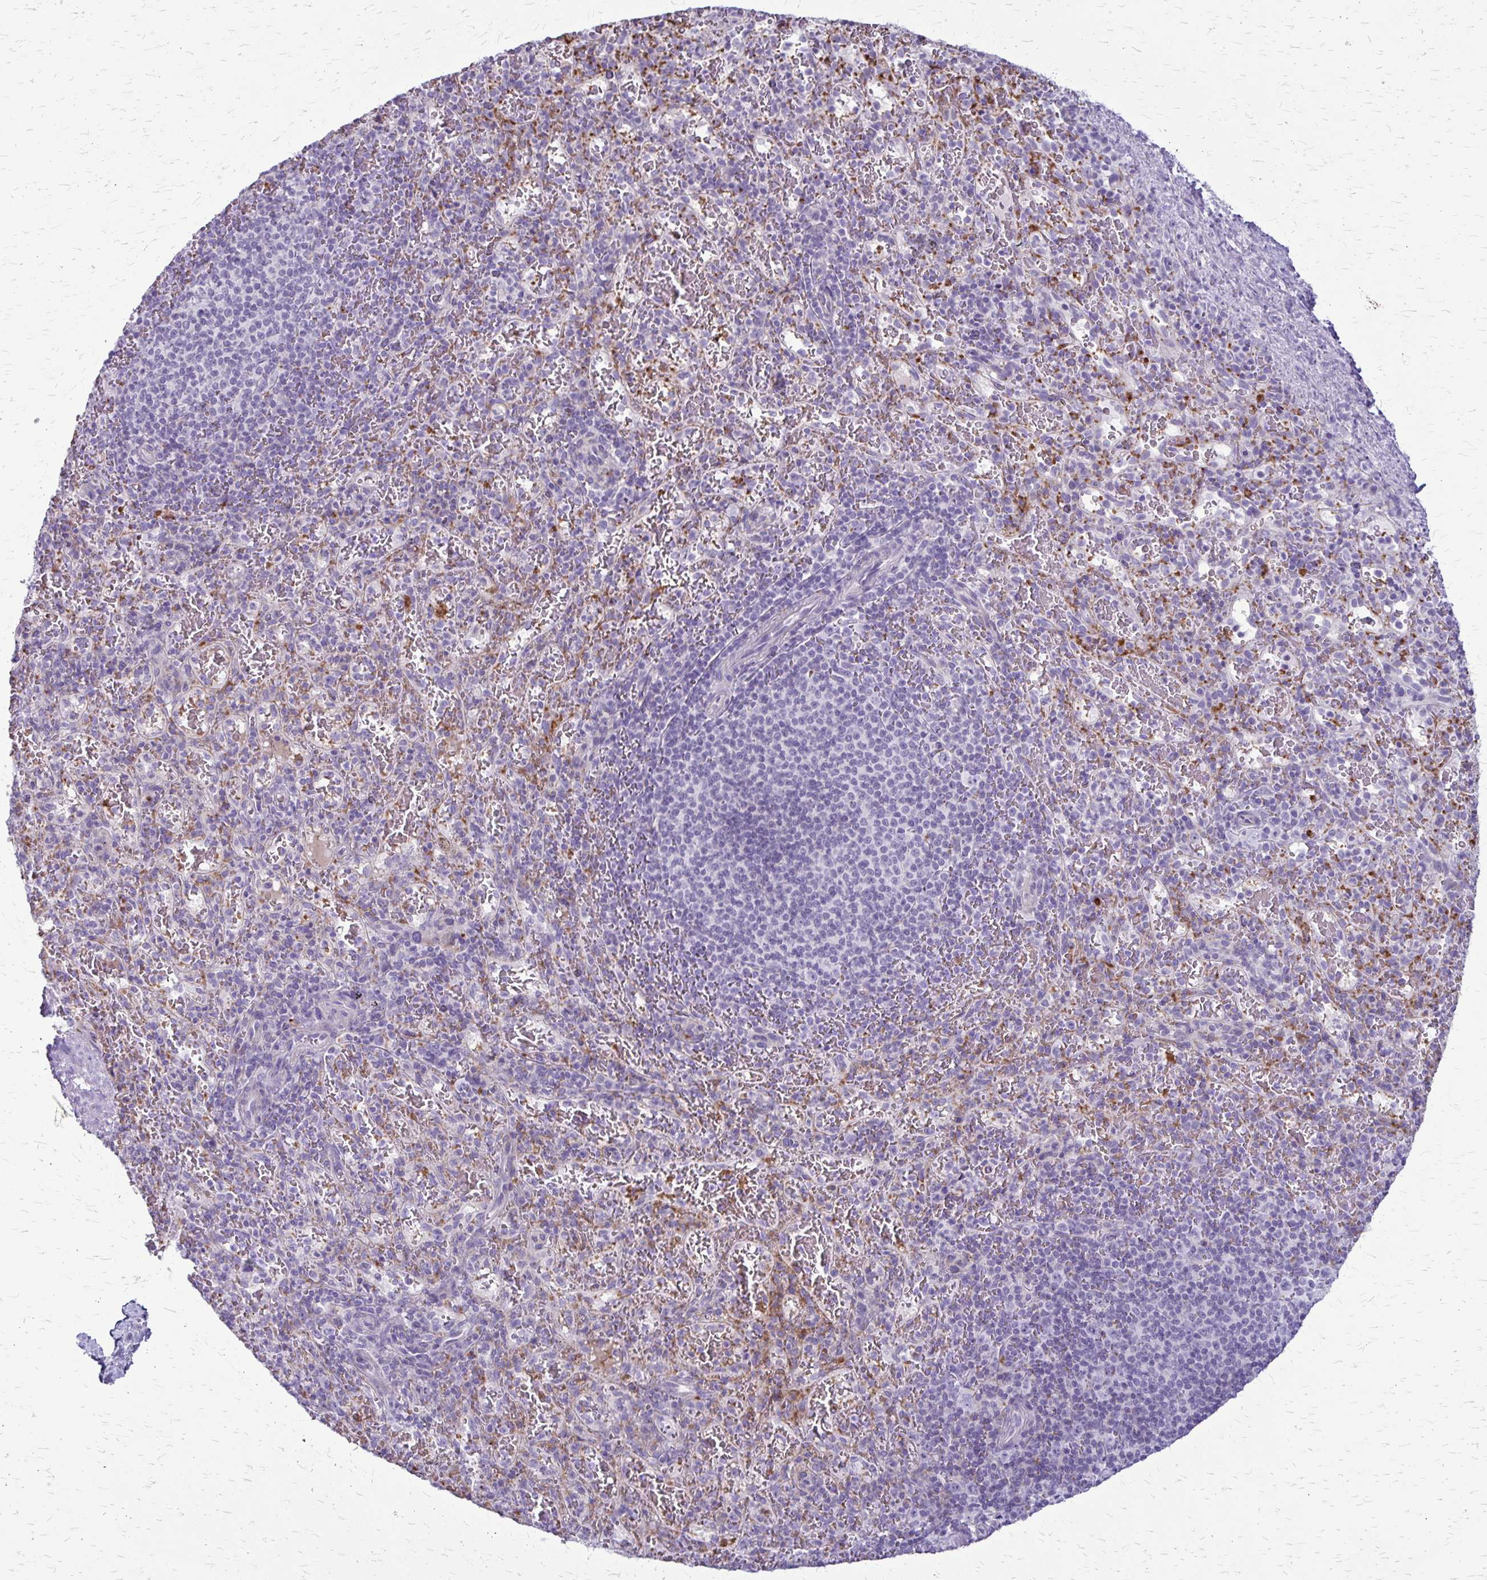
{"staining": {"intensity": "moderate", "quantity": "<25%", "location": "cytoplasmic/membranous"}, "tissue": "spleen", "cell_type": "Cells in red pulp", "image_type": "normal", "snomed": [{"axis": "morphology", "description": "Normal tissue, NOS"}, {"axis": "topography", "description": "Spleen"}], "caption": "DAB (3,3'-diaminobenzidine) immunohistochemical staining of normal human spleen exhibits moderate cytoplasmic/membranous protein staining in about <25% of cells in red pulp.", "gene": "GP9", "patient": {"sex": "male", "age": 57}}